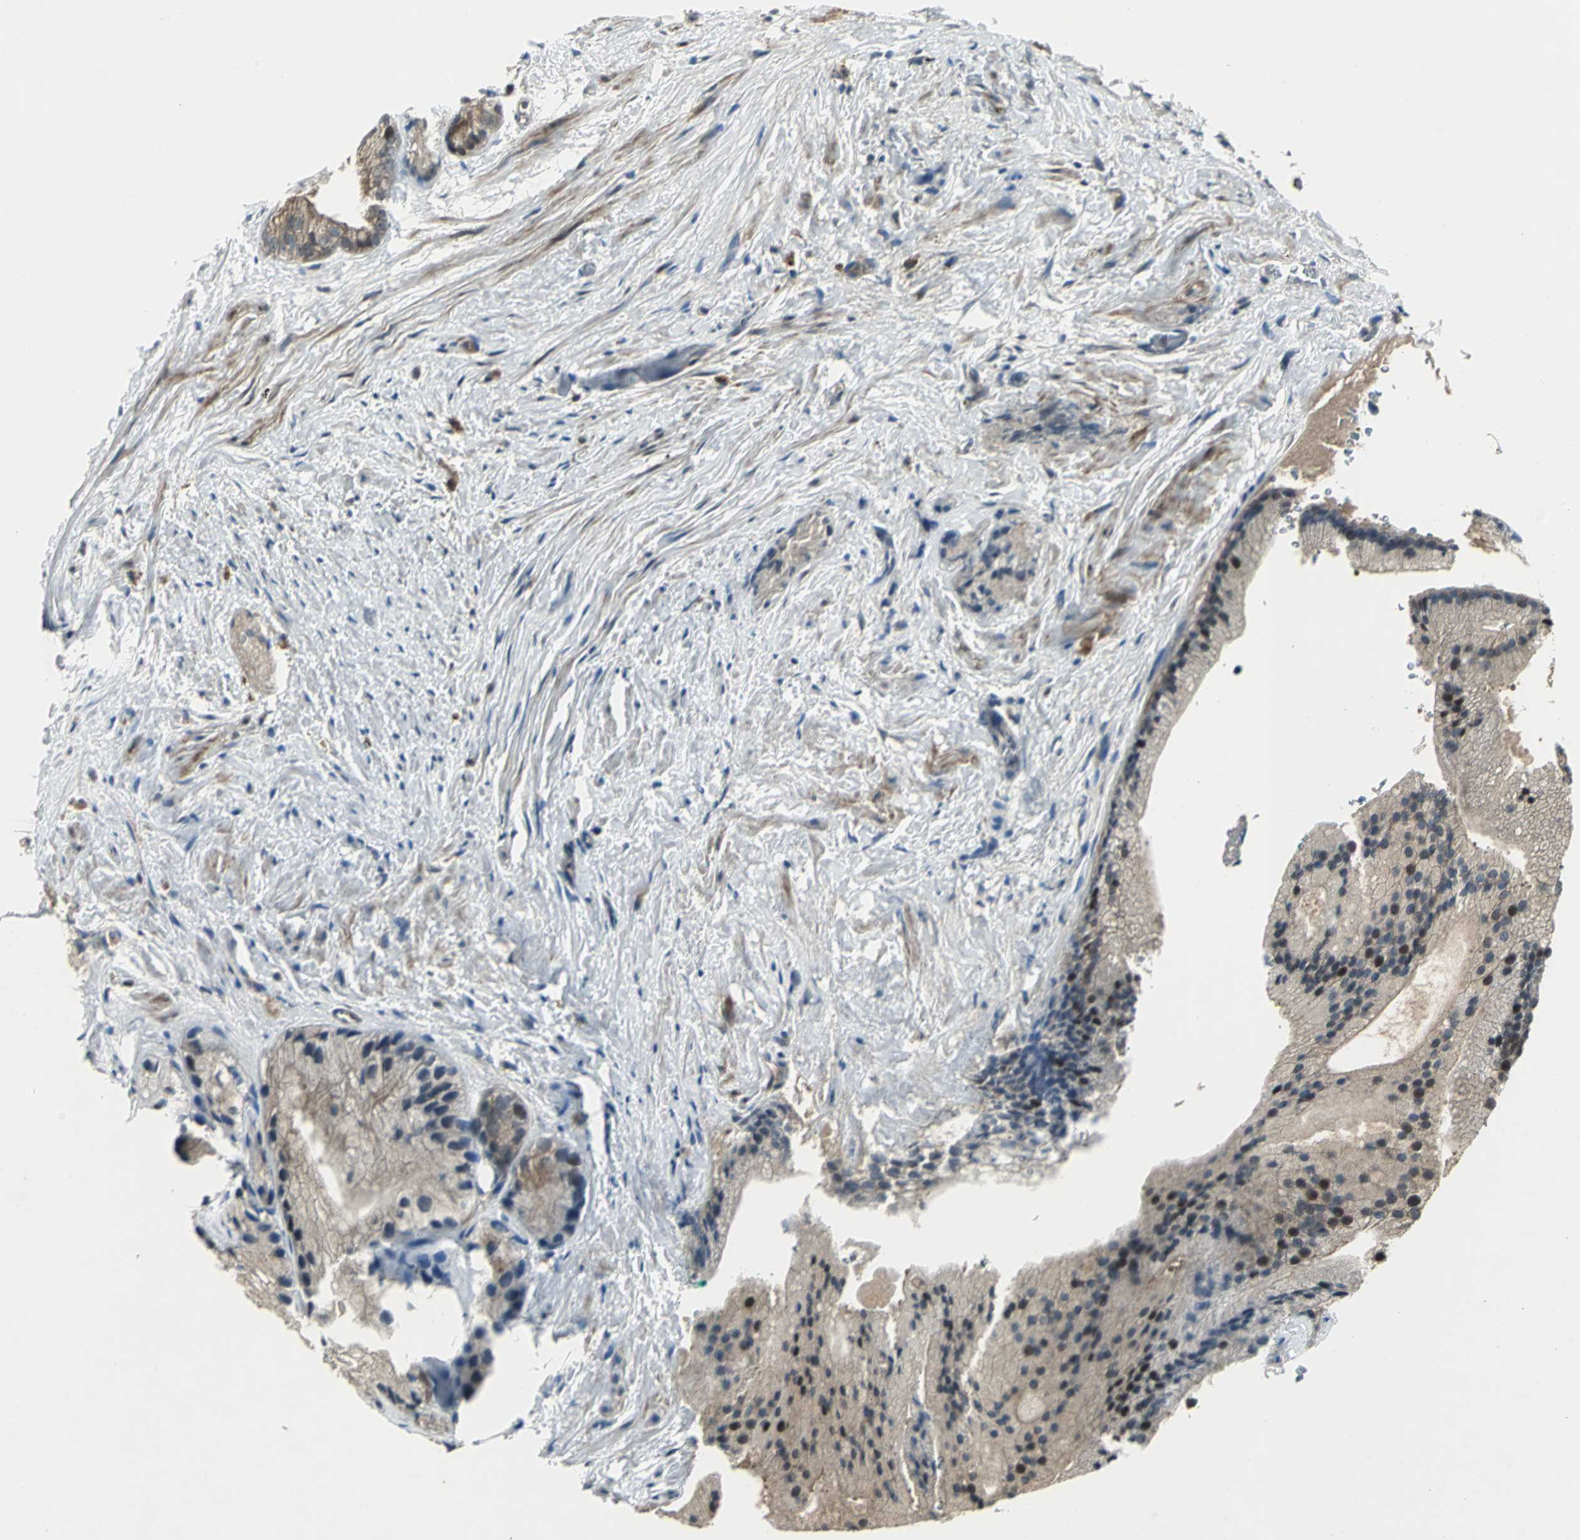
{"staining": {"intensity": "weak", "quantity": ">75%", "location": "cytoplasmic/membranous,nuclear"}, "tissue": "prostate cancer", "cell_type": "Tumor cells", "image_type": "cancer", "snomed": [{"axis": "morphology", "description": "Adenocarcinoma, Low grade"}, {"axis": "topography", "description": "Prostate"}], "caption": "IHC (DAB) staining of human low-grade adenocarcinoma (prostate) demonstrates weak cytoplasmic/membranous and nuclear protein positivity in about >75% of tumor cells. The staining was performed using DAB to visualize the protein expression in brown, while the nuclei were stained in blue with hematoxylin (Magnification: 20x).", "gene": "PFDN1", "patient": {"sex": "male", "age": 69}}